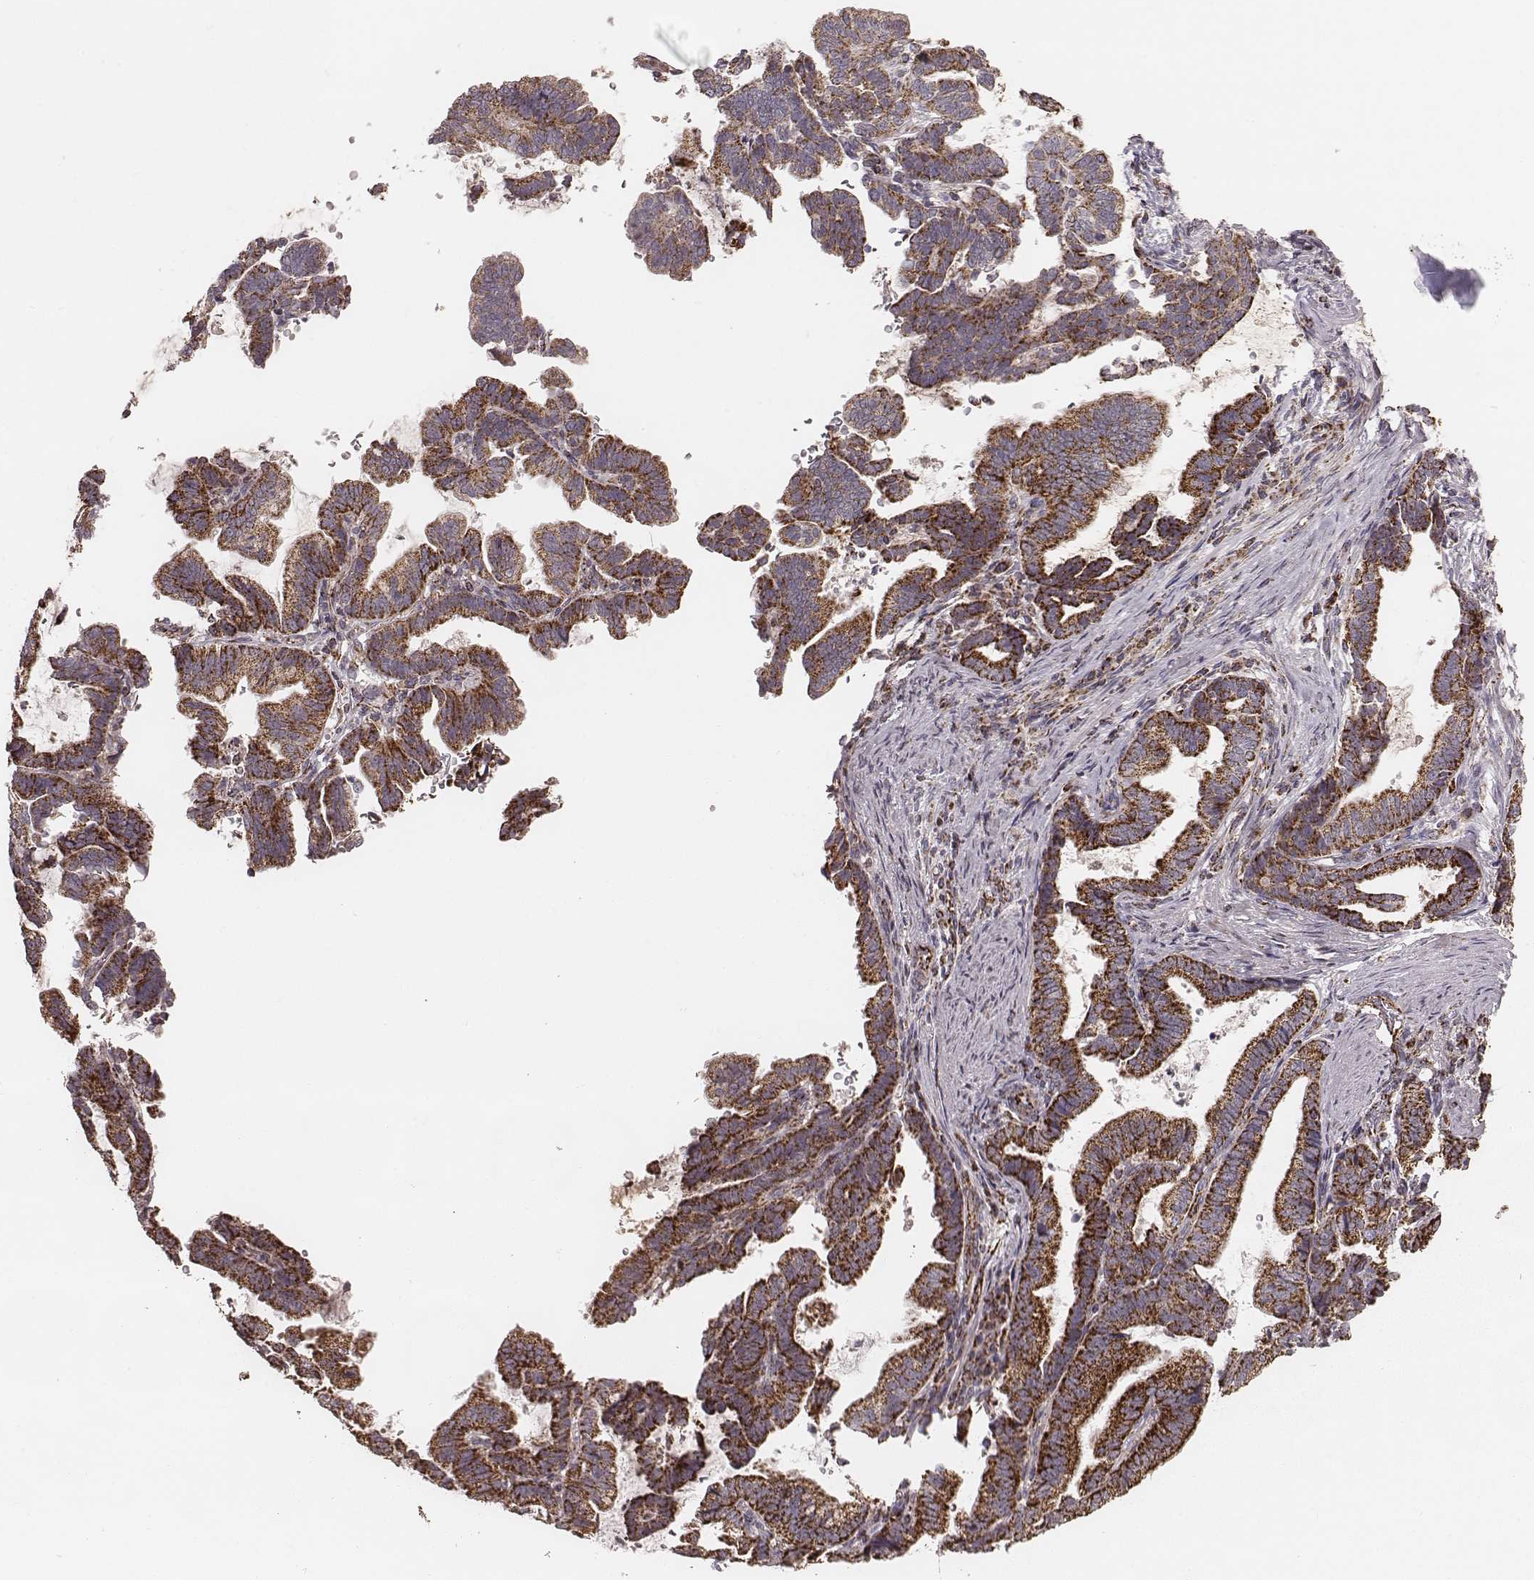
{"staining": {"intensity": "strong", "quantity": ">75%", "location": "cytoplasmic/membranous"}, "tissue": "stomach cancer", "cell_type": "Tumor cells", "image_type": "cancer", "snomed": [{"axis": "morphology", "description": "Adenocarcinoma, NOS"}, {"axis": "topography", "description": "Stomach"}], "caption": "The micrograph reveals a brown stain indicating the presence of a protein in the cytoplasmic/membranous of tumor cells in stomach adenocarcinoma.", "gene": "TUFM", "patient": {"sex": "male", "age": 83}}